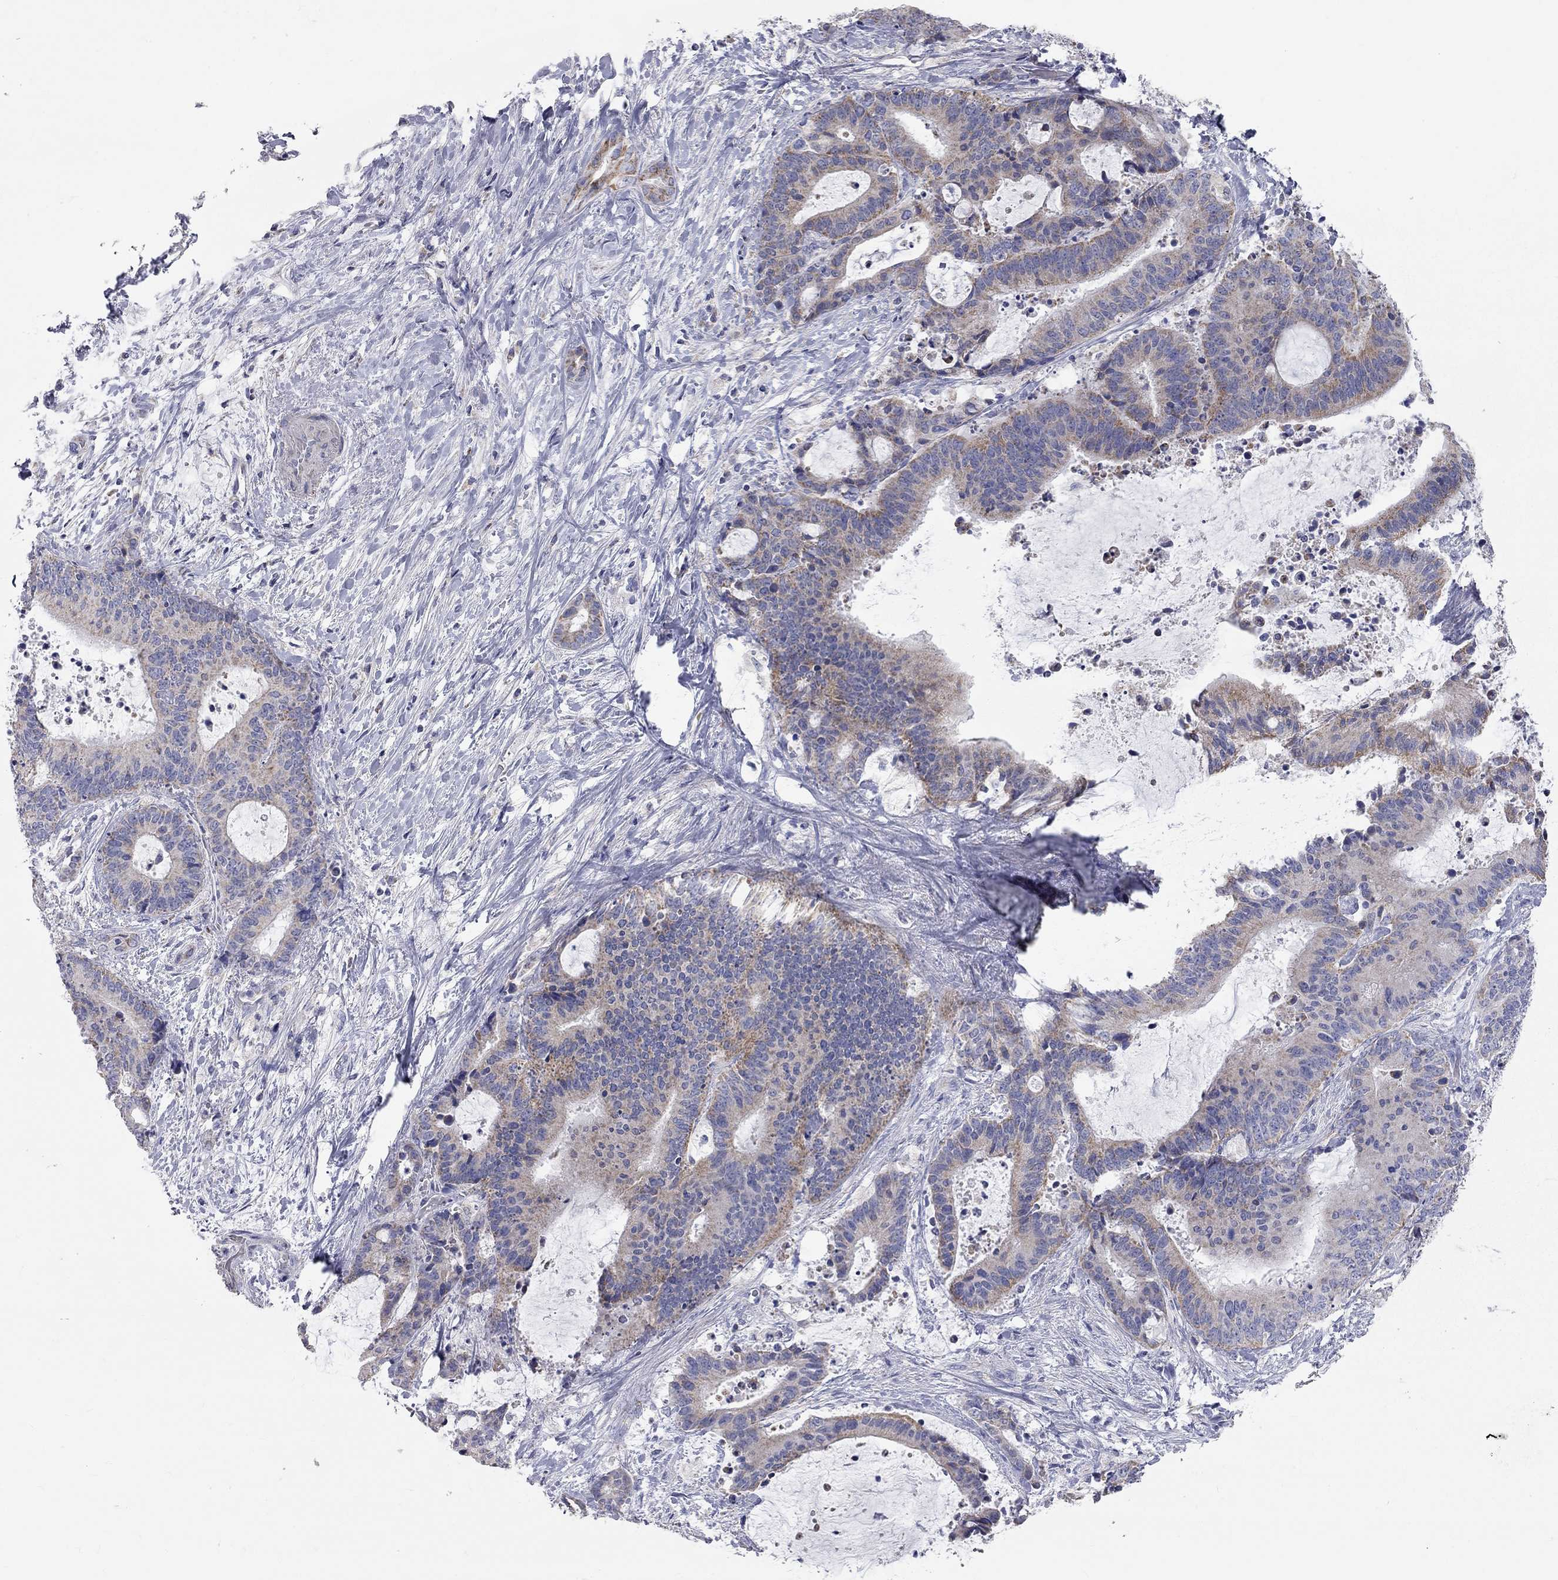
{"staining": {"intensity": "moderate", "quantity": "<25%", "location": "cytoplasmic/membranous"}, "tissue": "liver cancer", "cell_type": "Tumor cells", "image_type": "cancer", "snomed": [{"axis": "morphology", "description": "Cholangiocarcinoma"}, {"axis": "topography", "description": "Liver"}], "caption": "Immunohistochemistry image of neoplastic tissue: human liver cholangiocarcinoma stained using immunohistochemistry (IHC) exhibits low levels of moderate protein expression localized specifically in the cytoplasmic/membranous of tumor cells, appearing as a cytoplasmic/membranous brown color.", "gene": "CFAP161", "patient": {"sex": "female", "age": 73}}